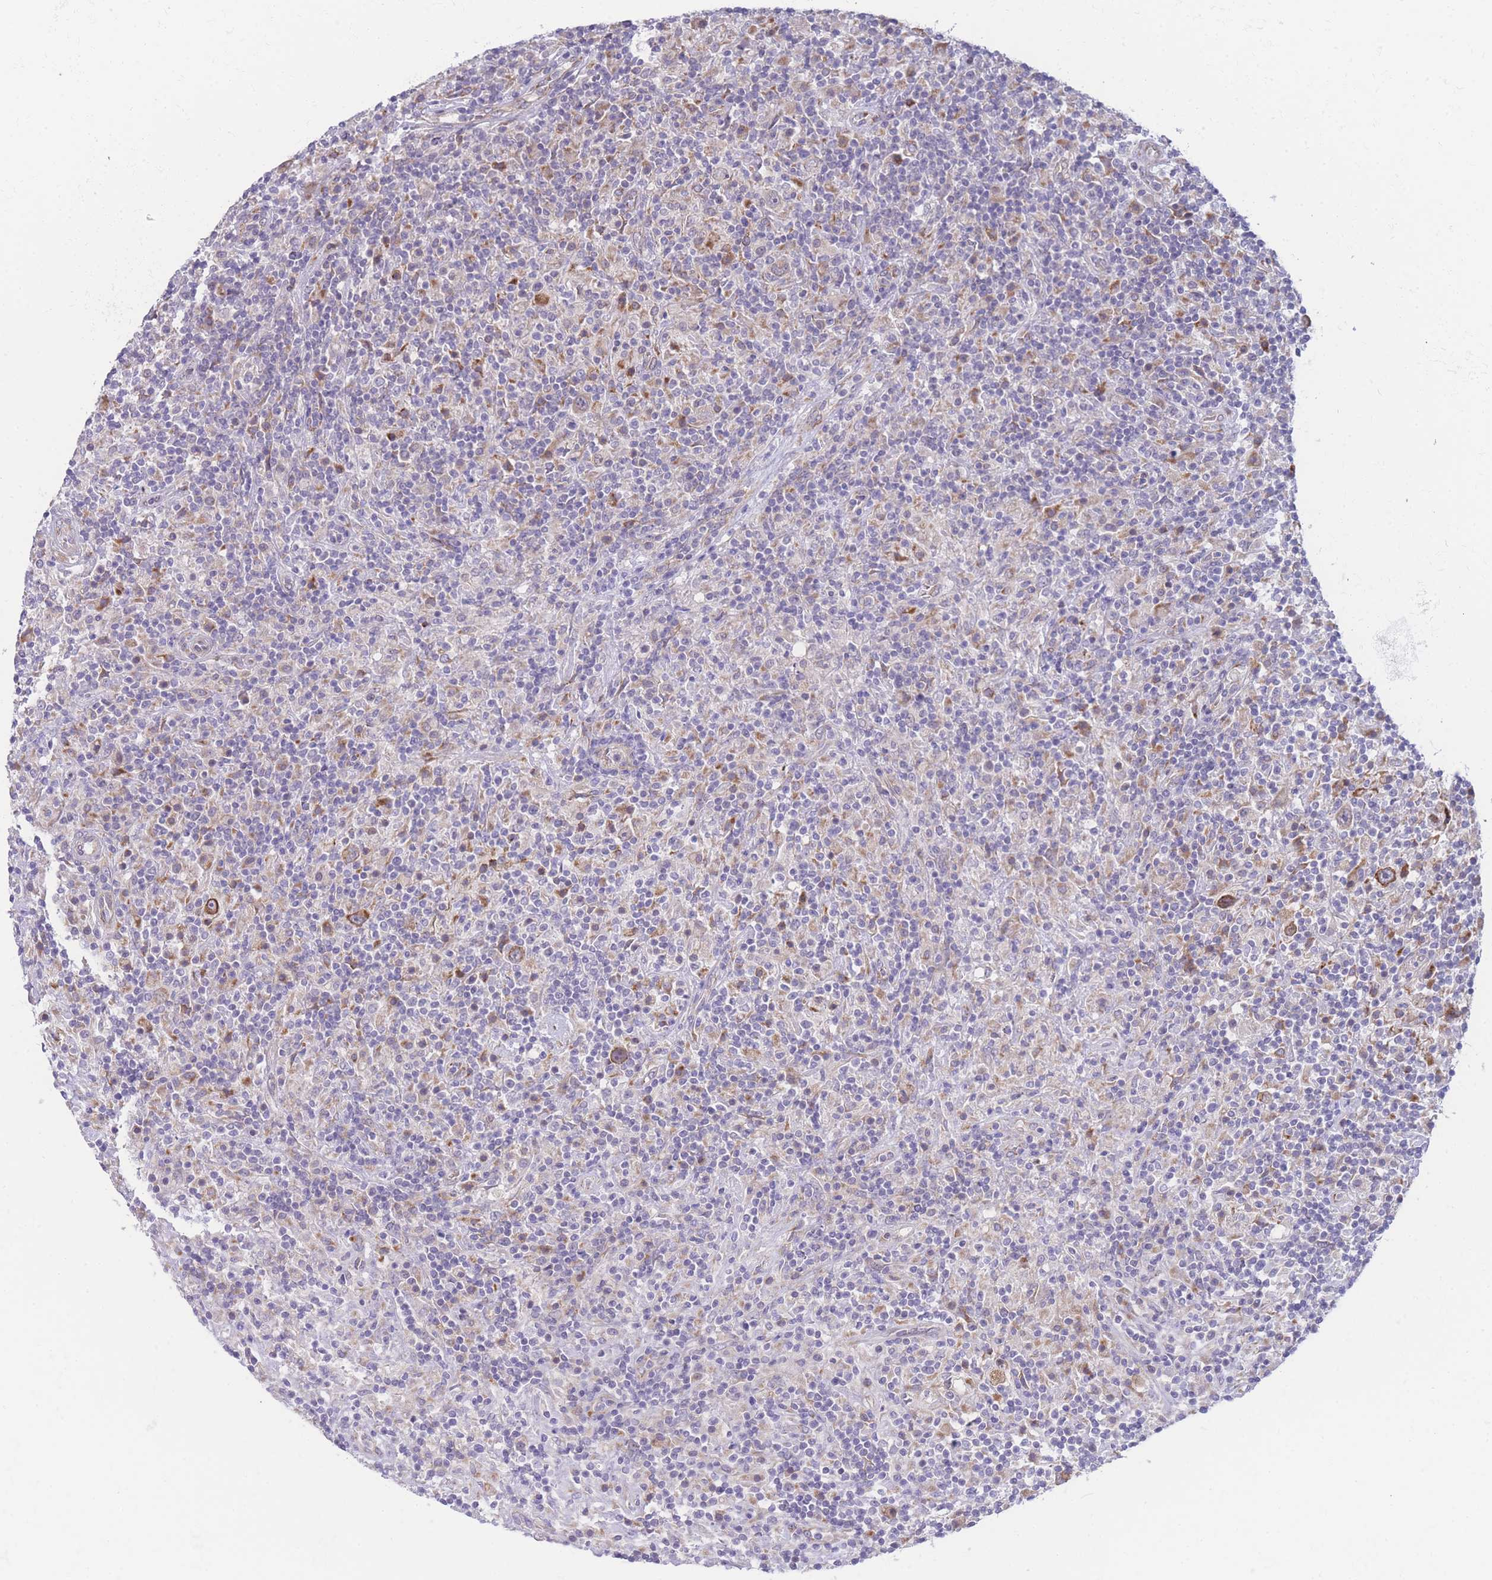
{"staining": {"intensity": "moderate", "quantity": ">75%", "location": "cytoplasmic/membranous"}, "tissue": "lymphoma", "cell_type": "Tumor cells", "image_type": "cancer", "snomed": [{"axis": "morphology", "description": "Hodgkin's disease, NOS"}, {"axis": "topography", "description": "Lymph node"}], "caption": "Hodgkin's disease stained for a protein exhibits moderate cytoplasmic/membranous positivity in tumor cells.", "gene": "ZNF510", "patient": {"sex": "male", "age": 70}}